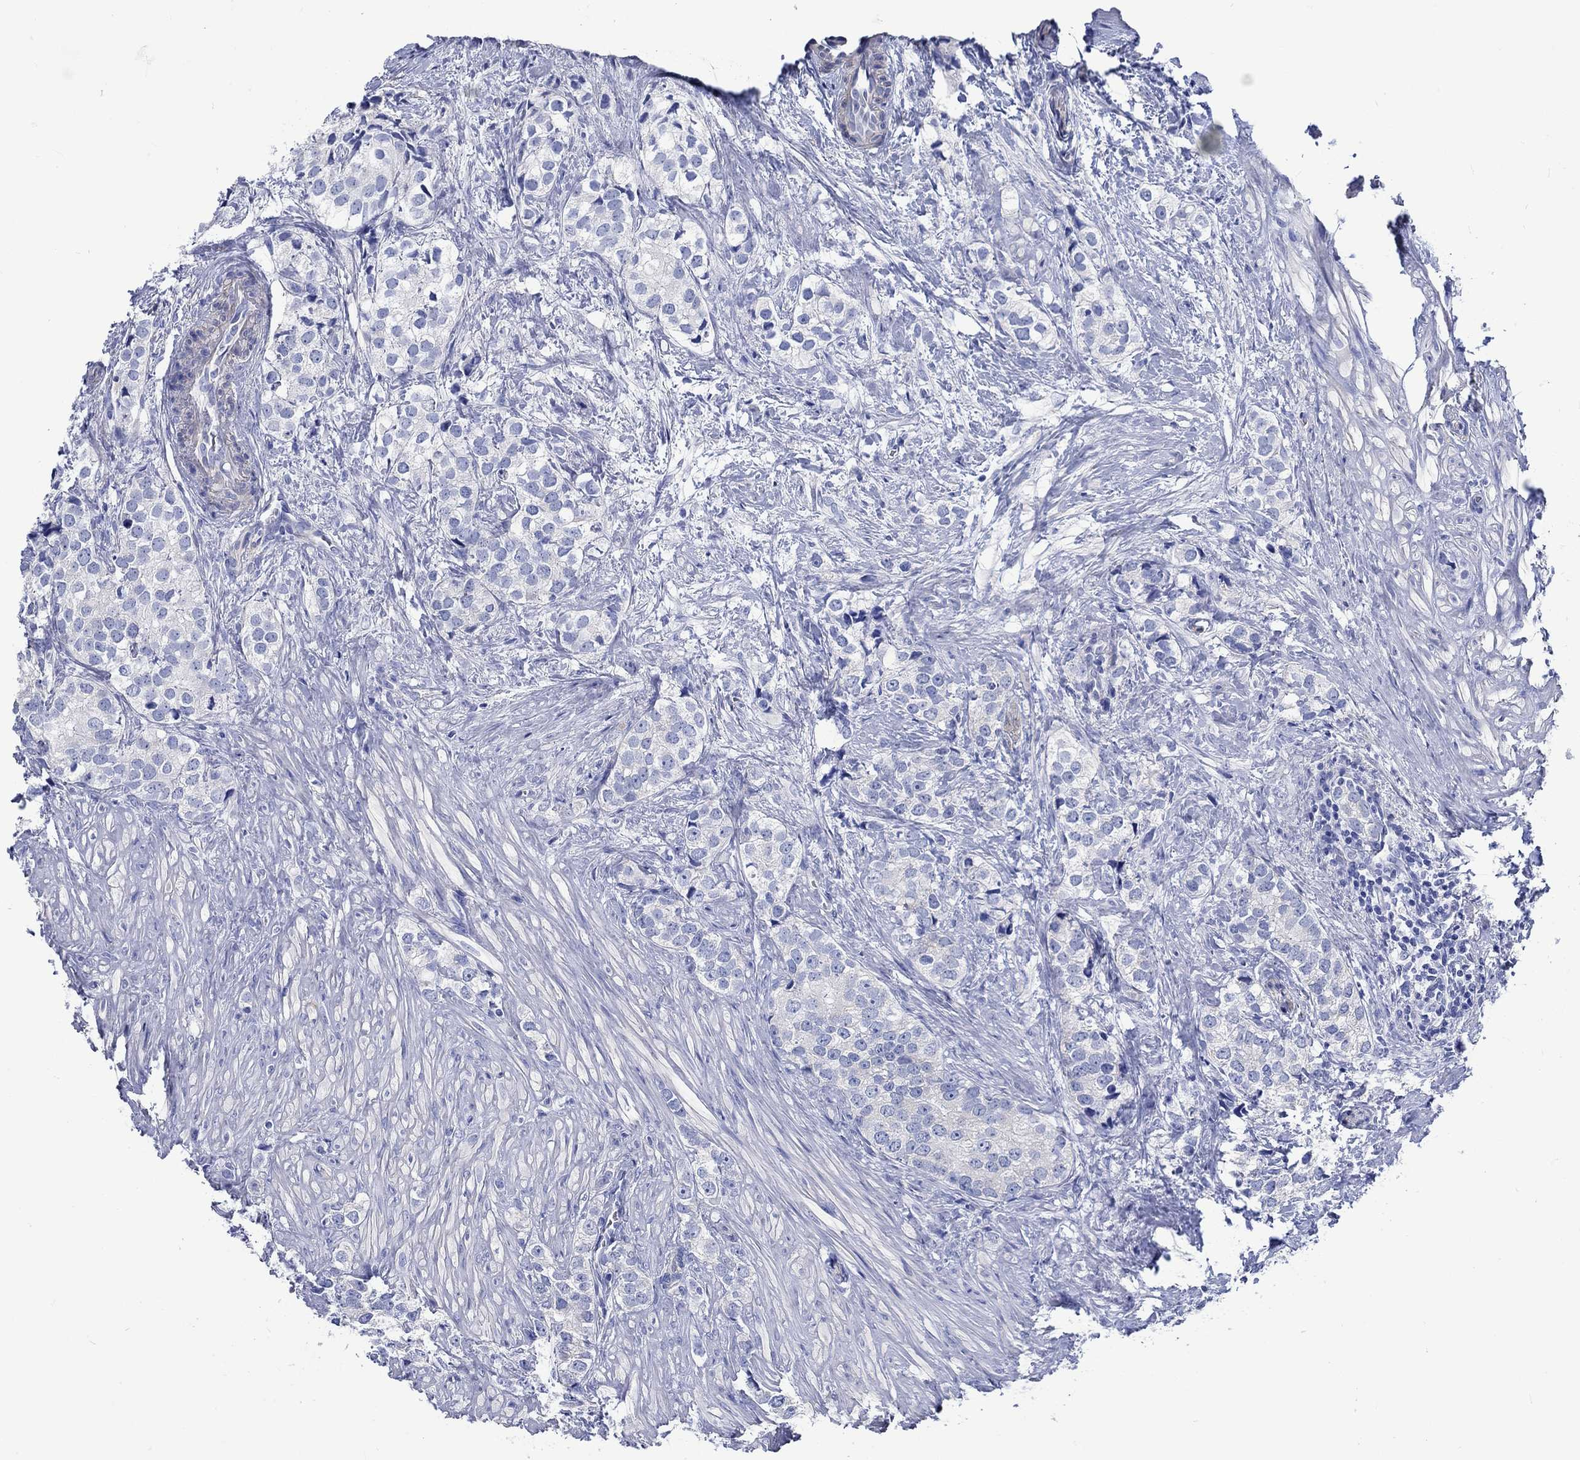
{"staining": {"intensity": "negative", "quantity": "none", "location": "none"}, "tissue": "prostate cancer", "cell_type": "Tumor cells", "image_type": "cancer", "snomed": [{"axis": "morphology", "description": "Adenocarcinoma, NOS"}, {"axis": "topography", "description": "Prostate and seminal vesicle, NOS"}], "caption": "An IHC micrograph of prostate adenocarcinoma is shown. There is no staining in tumor cells of prostate adenocarcinoma.", "gene": "CPLX2", "patient": {"sex": "male", "age": 63}}